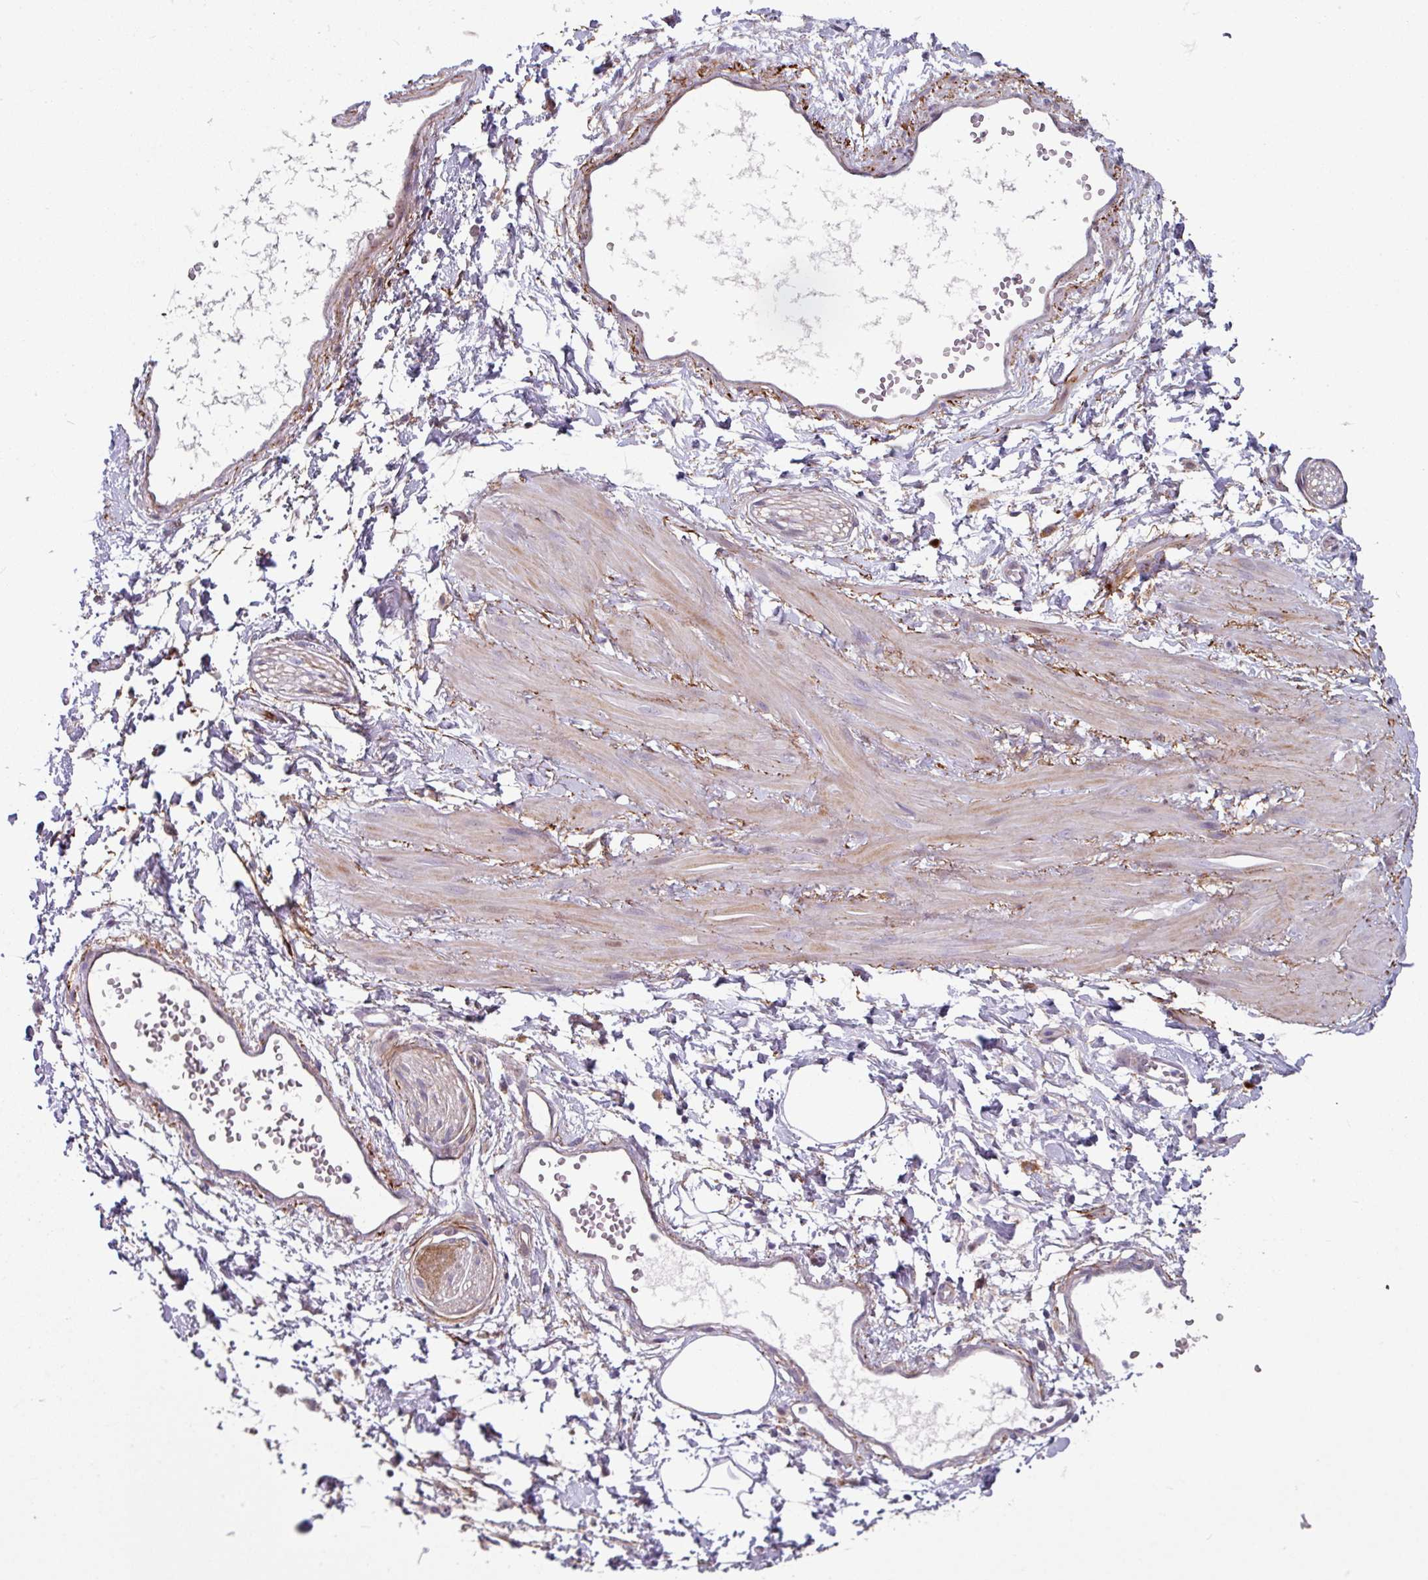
{"staining": {"intensity": "negative", "quantity": "none", "location": "none"}, "tissue": "adipose tissue", "cell_type": "Adipocytes", "image_type": "normal", "snomed": [{"axis": "morphology", "description": "Normal tissue, NOS"}, {"axis": "topography", "description": "Prostate"}, {"axis": "topography", "description": "Peripheral nerve tissue"}], "caption": "DAB (3,3'-diaminobenzidine) immunohistochemical staining of unremarkable adipose tissue reveals no significant expression in adipocytes. (Immunohistochemistry, brightfield microscopy, high magnification).", "gene": "C2orf16", "patient": {"sex": "male", "age": 55}}